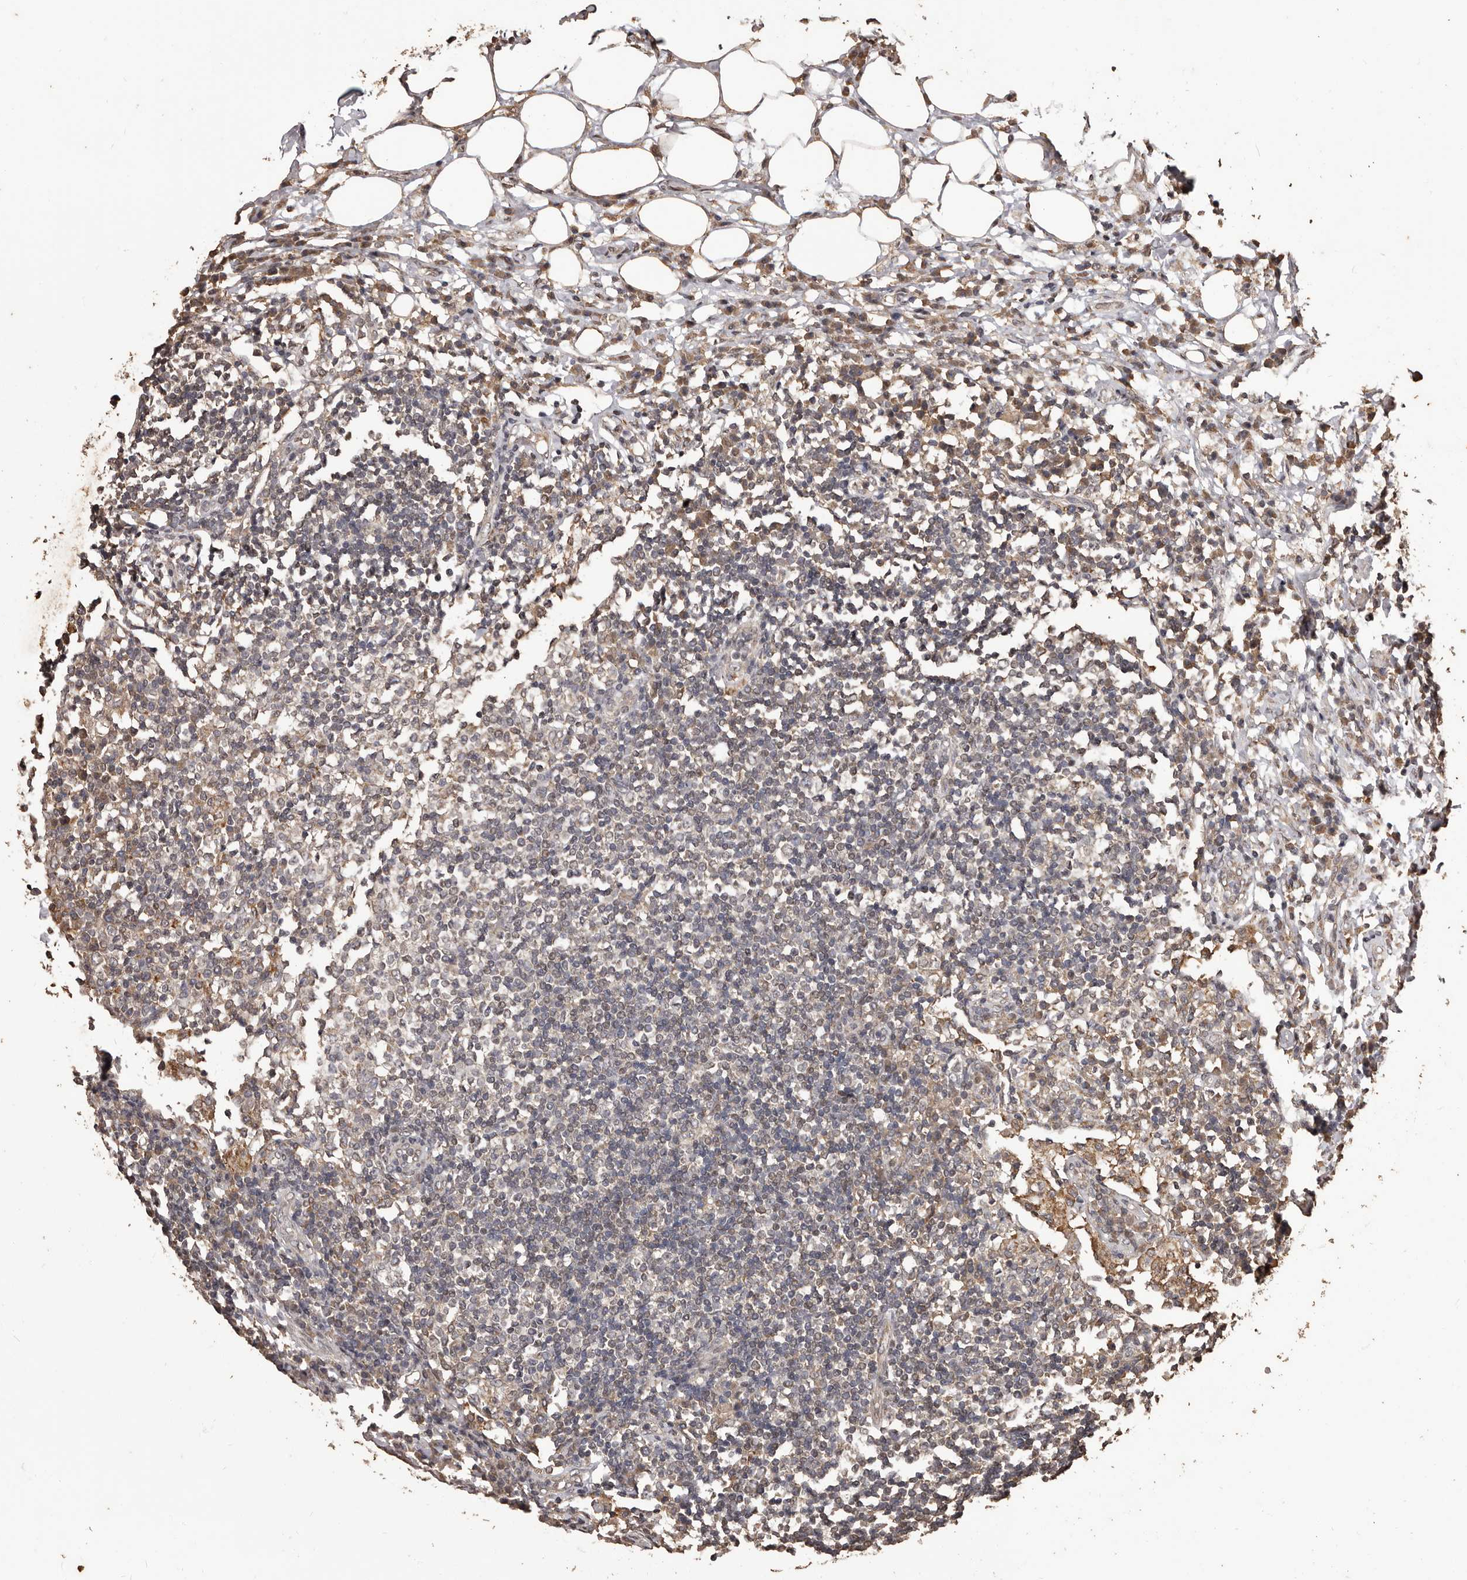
{"staining": {"intensity": "moderate", "quantity": "<25%", "location": "cytoplasmic/membranous"}, "tissue": "lymph node", "cell_type": "Non-germinal center cells", "image_type": "normal", "snomed": [{"axis": "morphology", "description": "Normal tissue, NOS"}, {"axis": "topography", "description": "Lymph node"}], "caption": "About <25% of non-germinal center cells in unremarkable lymph node reveal moderate cytoplasmic/membranous protein positivity as visualized by brown immunohistochemical staining.", "gene": "NAV1", "patient": {"sex": "female", "age": 53}}